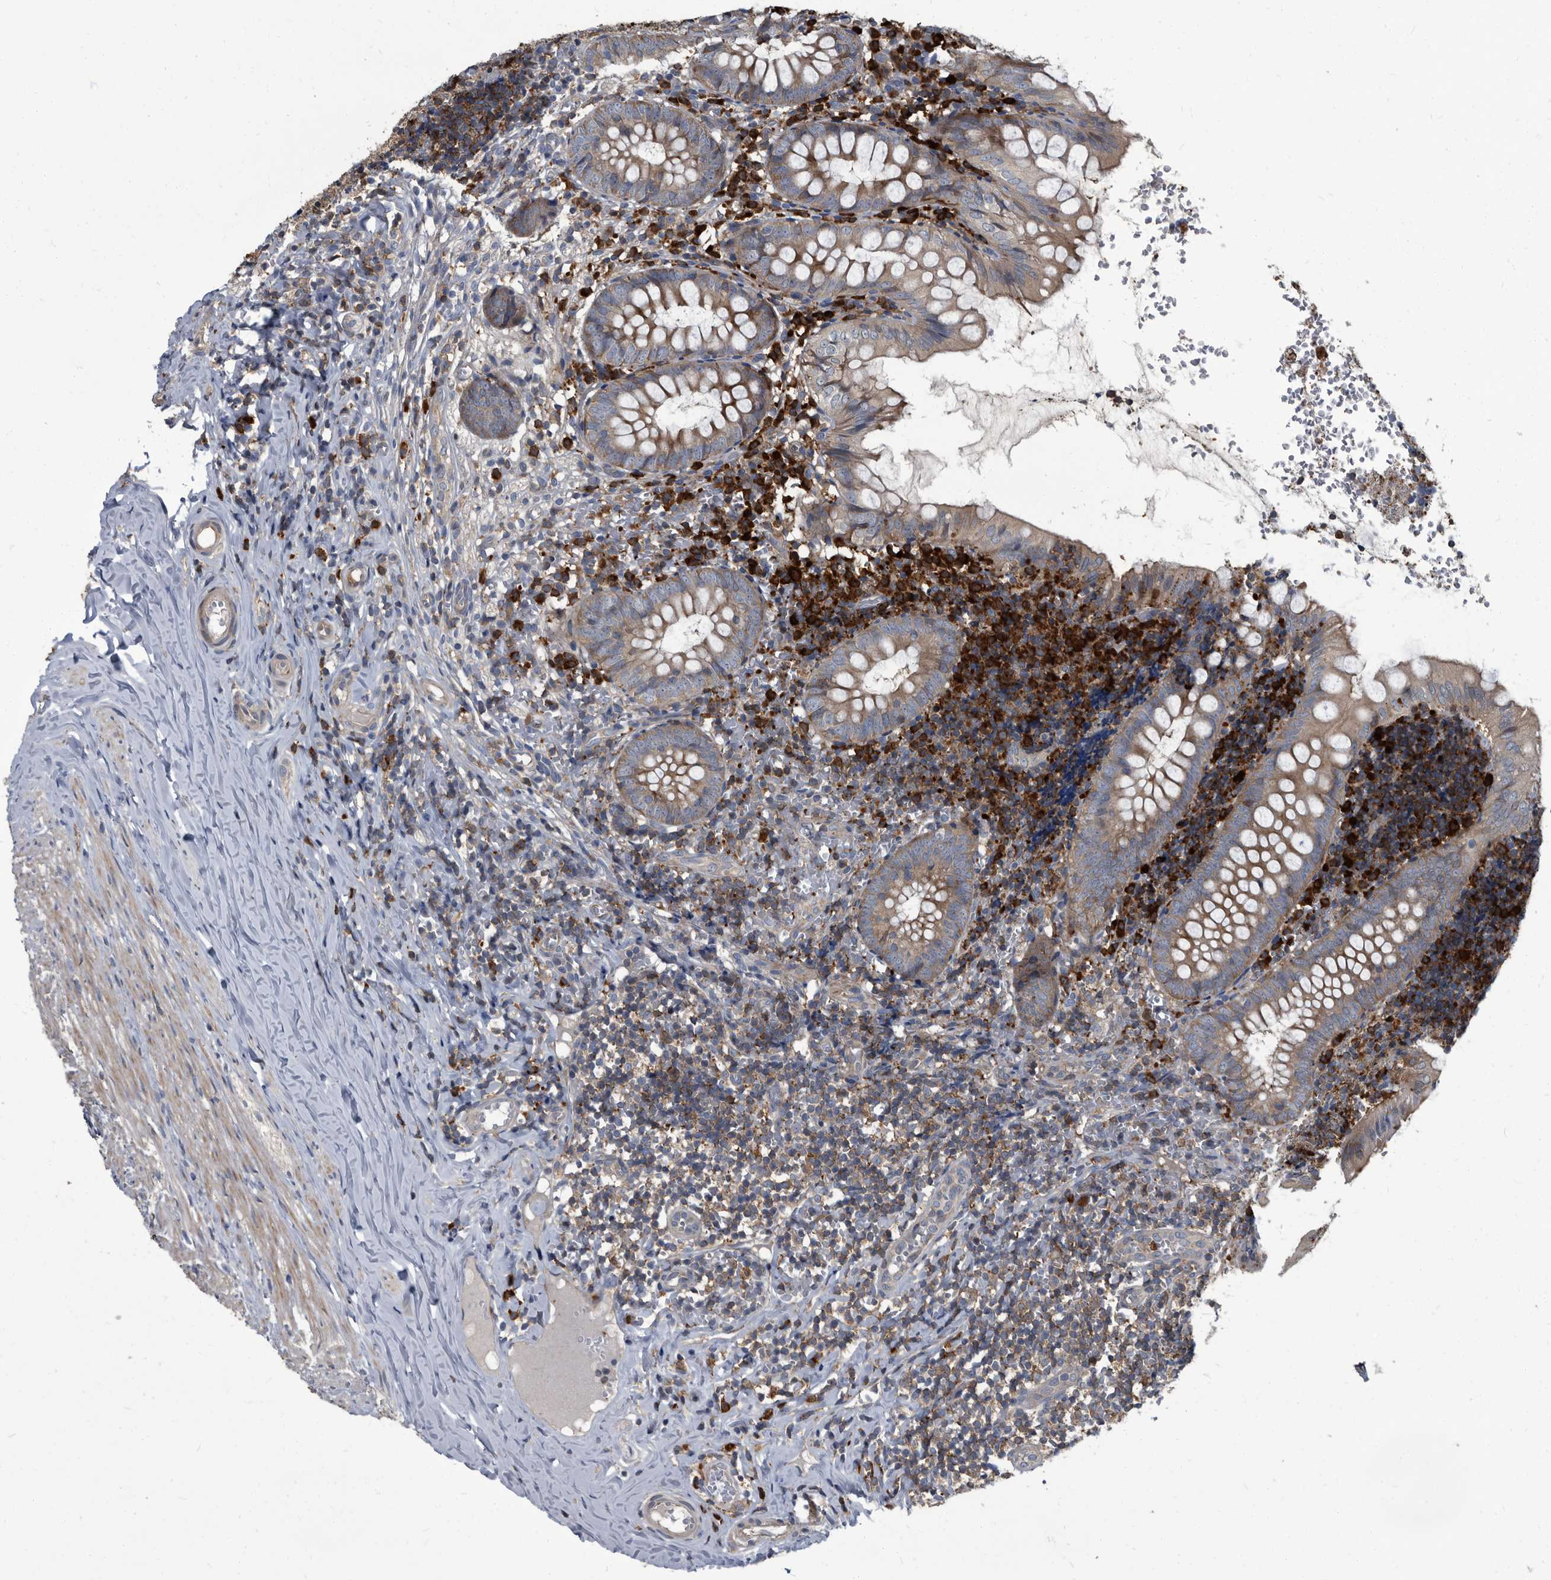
{"staining": {"intensity": "weak", "quantity": ">75%", "location": "cytoplasmic/membranous"}, "tissue": "appendix", "cell_type": "Glandular cells", "image_type": "normal", "snomed": [{"axis": "morphology", "description": "Normal tissue, NOS"}, {"axis": "topography", "description": "Appendix"}], "caption": "Unremarkable appendix shows weak cytoplasmic/membranous staining in approximately >75% of glandular cells (DAB (3,3'-diaminobenzidine) IHC with brightfield microscopy, high magnification)..", "gene": "CDV3", "patient": {"sex": "male", "age": 8}}